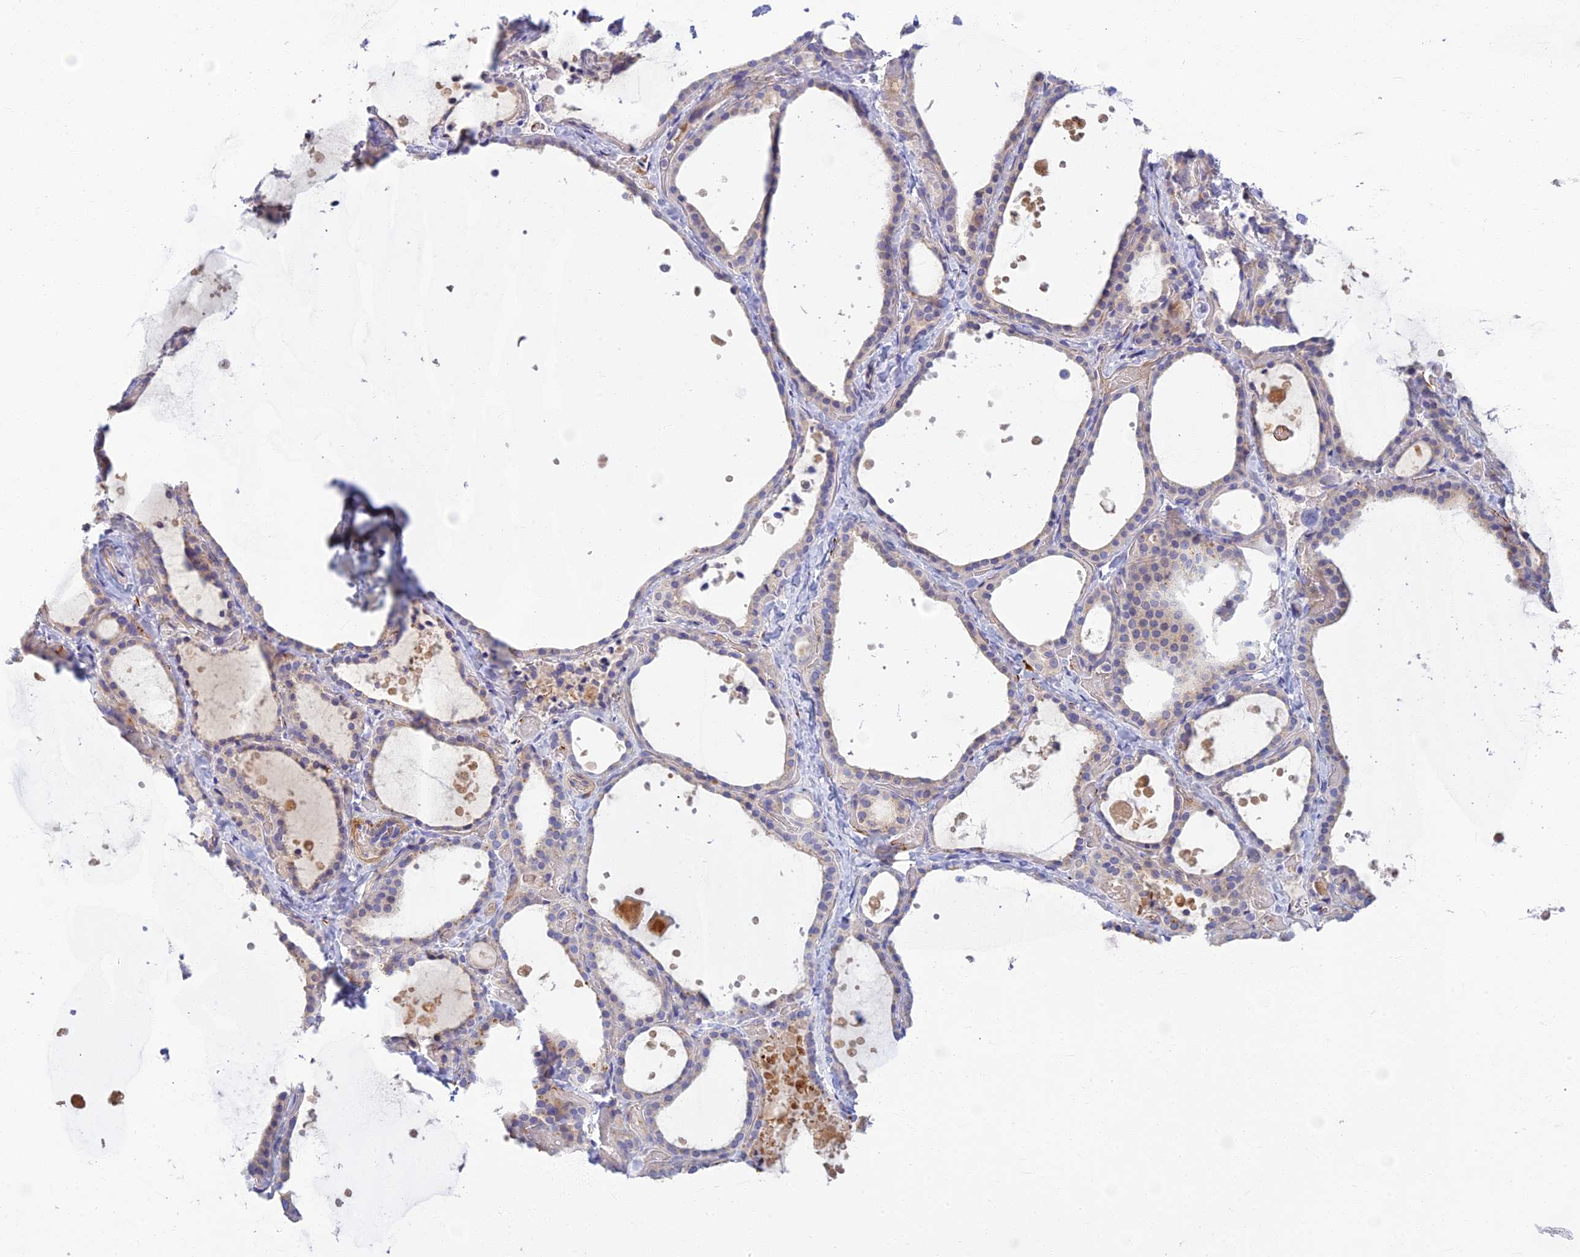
{"staining": {"intensity": "negative", "quantity": "none", "location": "none"}, "tissue": "thyroid gland", "cell_type": "Glandular cells", "image_type": "normal", "snomed": [{"axis": "morphology", "description": "Normal tissue, NOS"}, {"axis": "topography", "description": "Thyroid gland"}], "caption": "This is an IHC micrograph of benign thyroid gland. There is no positivity in glandular cells.", "gene": "CLIP4", "patient": {"sex": "female", "age": 44}}